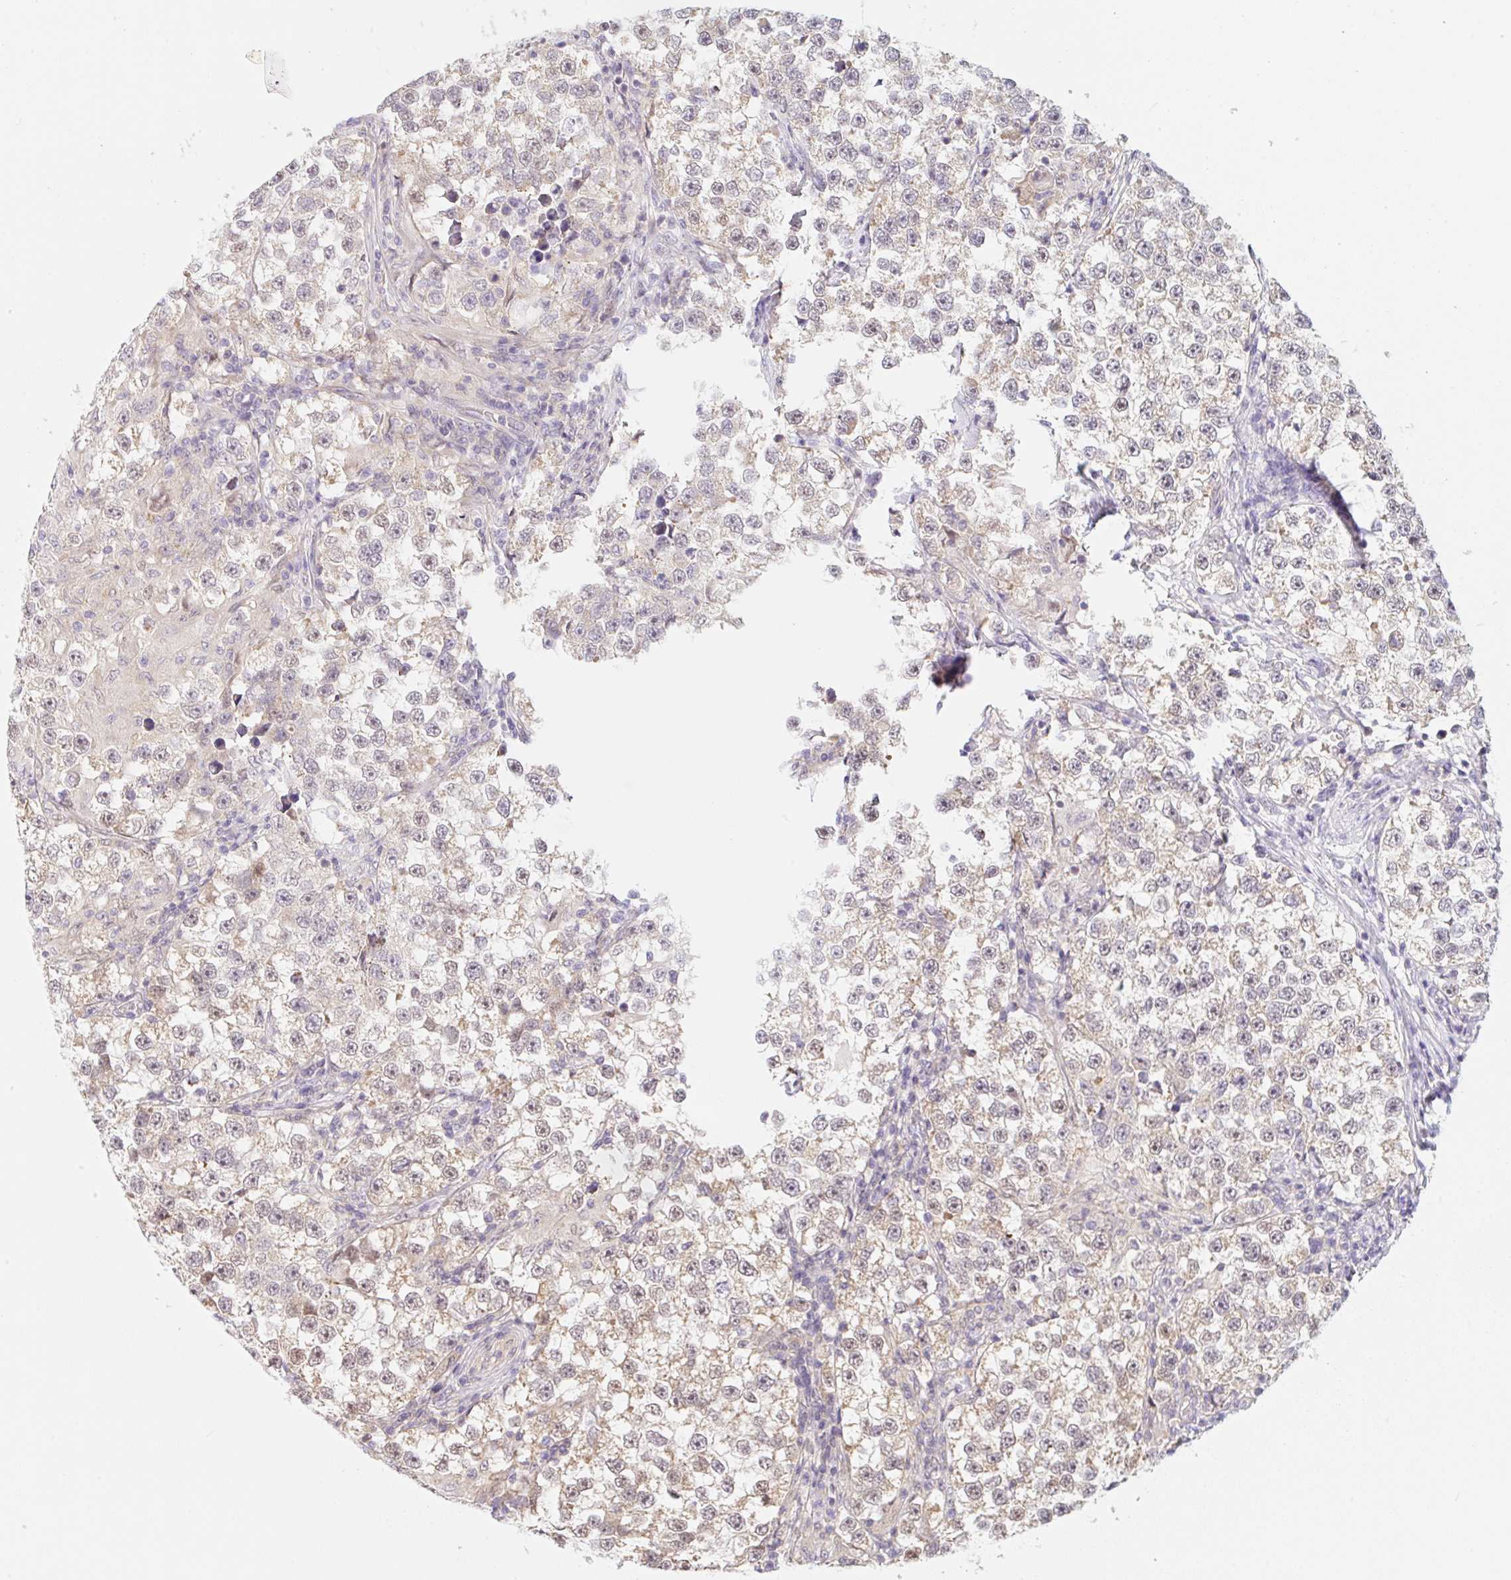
{"staining": {"intensity": "weak", "quantity": "25%-75%", "location": "cytoplasmic/membranous"}, "tissue": "testis cancer", "cell_type": "Tumor cells", "image_type": "cancer", "snomed": [{"axis": "morphology", "description": "Seminoma, NOS"}, {"axis": "topography", "description": "Testis"}], "caption": "A histopathology image of testis seminoma stained for a protein displays weak cytoplasmic/membranous brown staining in tumor cells. Nuclei are stained in blue.", "gene": "TBPL2", "patient": {"sex": "male", "age": 46}}